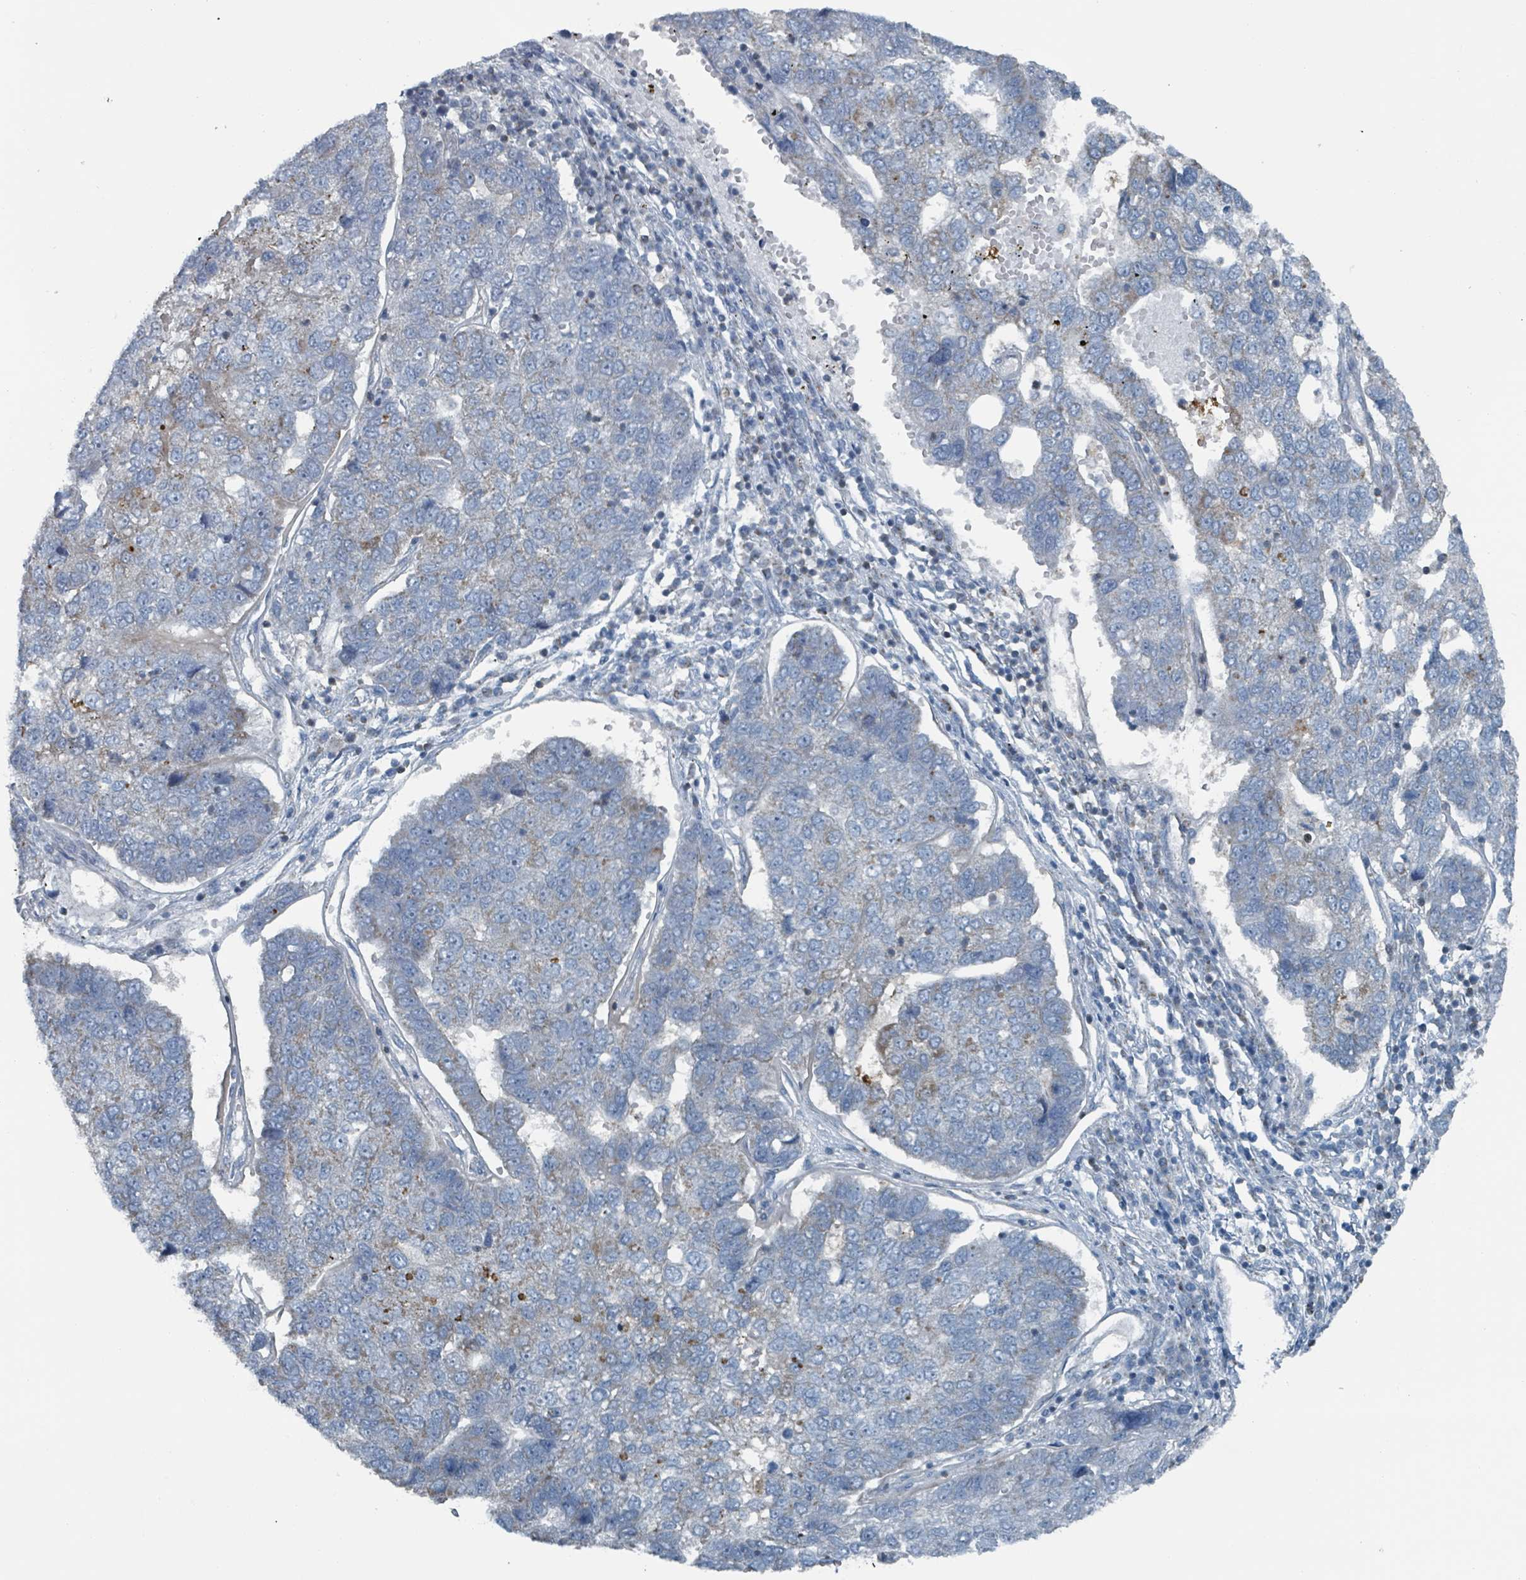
{"staining": {"intensity": "negative", "quantity": "none", "location": "none"}, "tissue": "pancreatic cancer", "cell_type": "Tumor cells", "image_type": "cancer", "snomed": [{"axis": "morphology", "description": "Adenocarcinoma, NOS"}, {"axis": "topography", "description": "Pancreas"}], "caption": "High power microscopy image of an immunohistochemistry histopathology image of pancreatic adenocarcinoma, revealing no significant expression in tumor cells.", "gene": "ABHD18", "patient": {"sex": "female", "age": 61}}